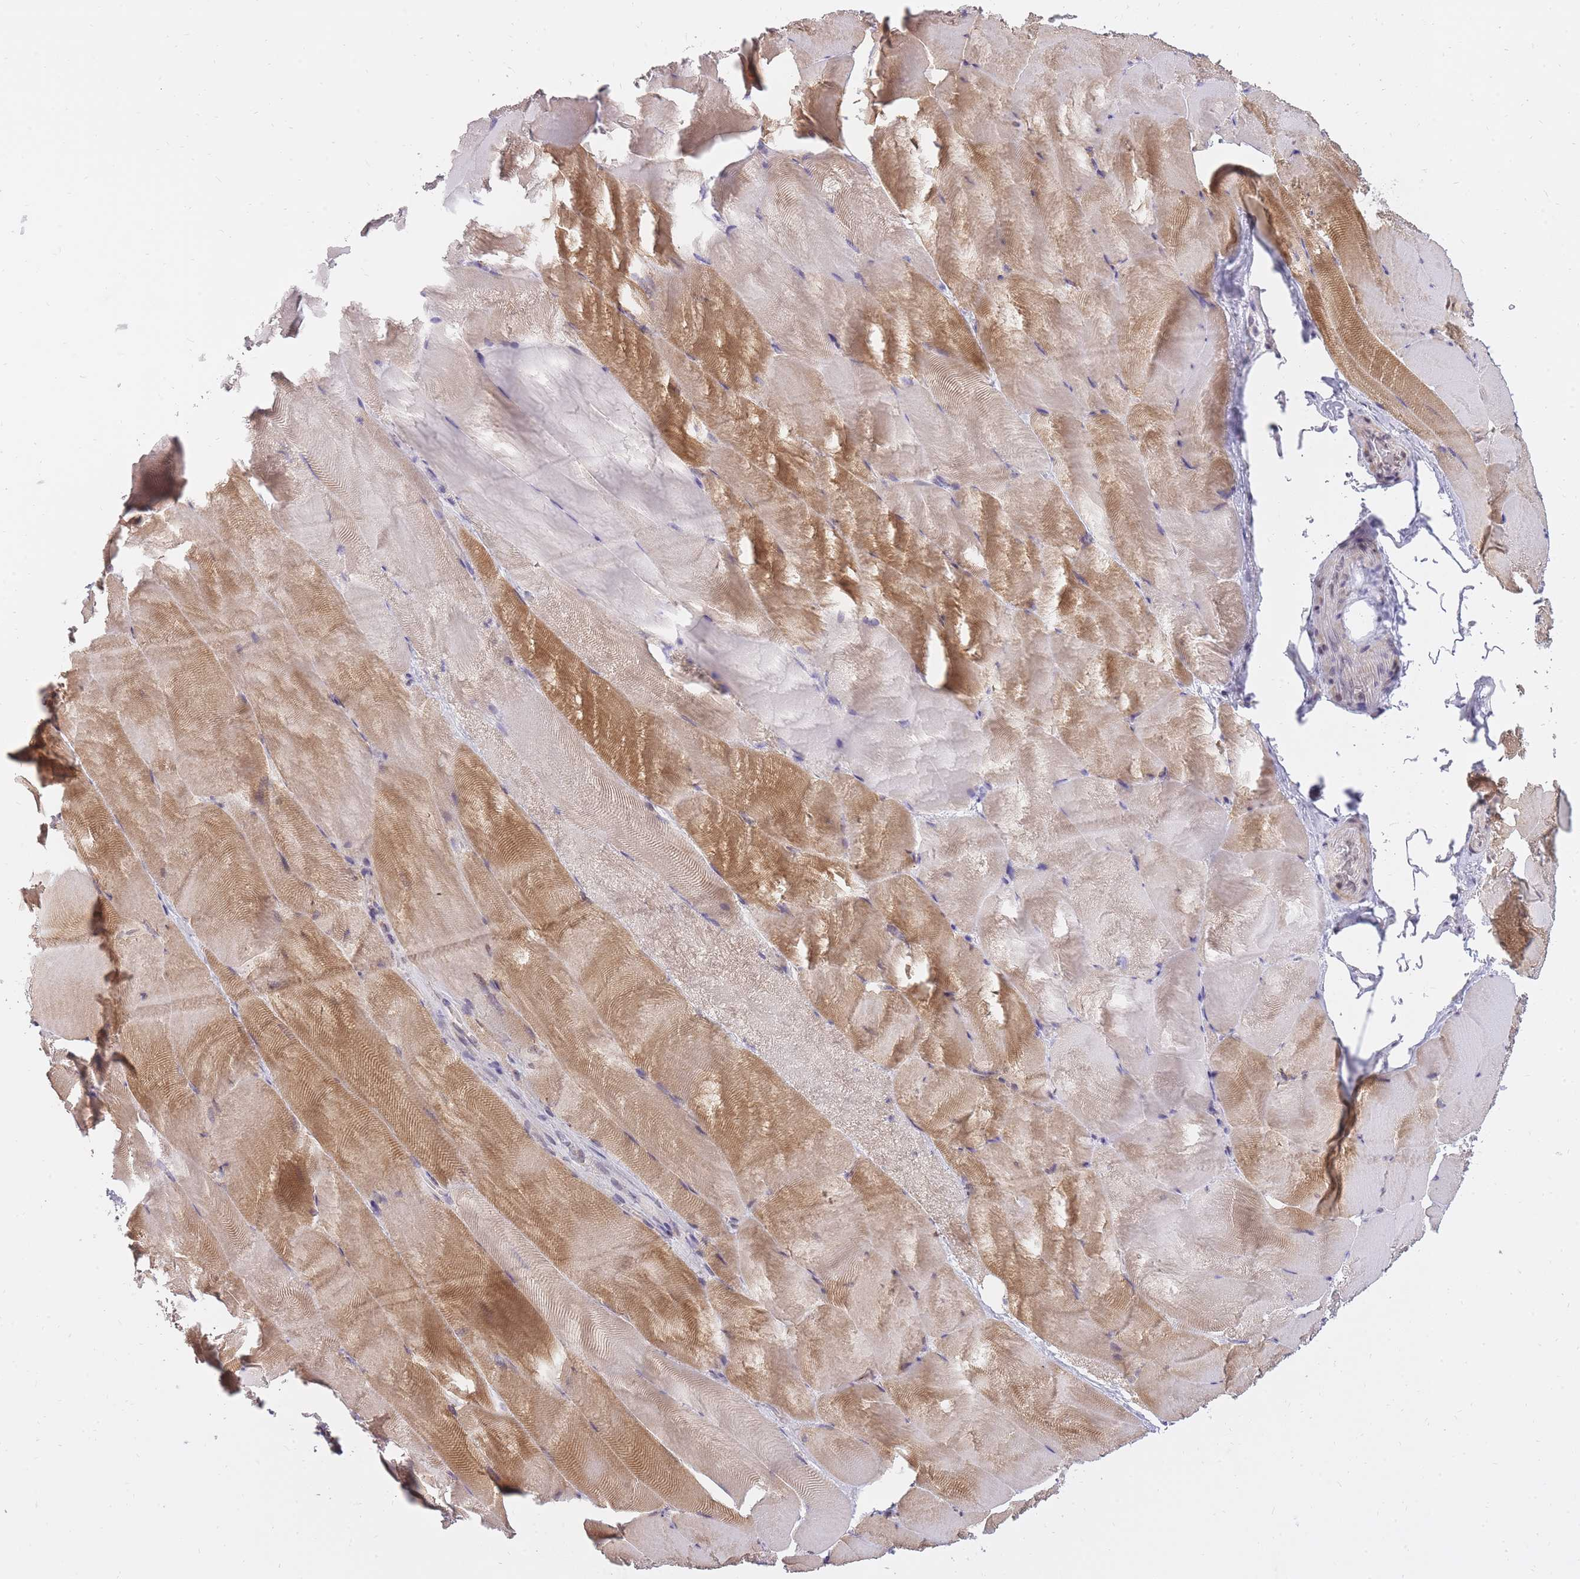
{"staining": {"intensity": "moderate", "quantity": "25%-75%", "location": "cytoplasmic/membranous"}, "tissue": "skeletal muscle", "cell_type": "Myocytes", "image_type": "normal", "snomed": [{"axis": "morphology", "description": "Normal tissue, NOS"}, {"axis": "topography", "description": "Skeletal muscle"}], "caption": "Protein expression analysis of unremarkable human skeletal muscle reveals moderate cytoplasmic/membranous expression in about 25%-75% of myocytes.", "gene": "TIGD1", "patient": {"sex": "female", "age": 64}}